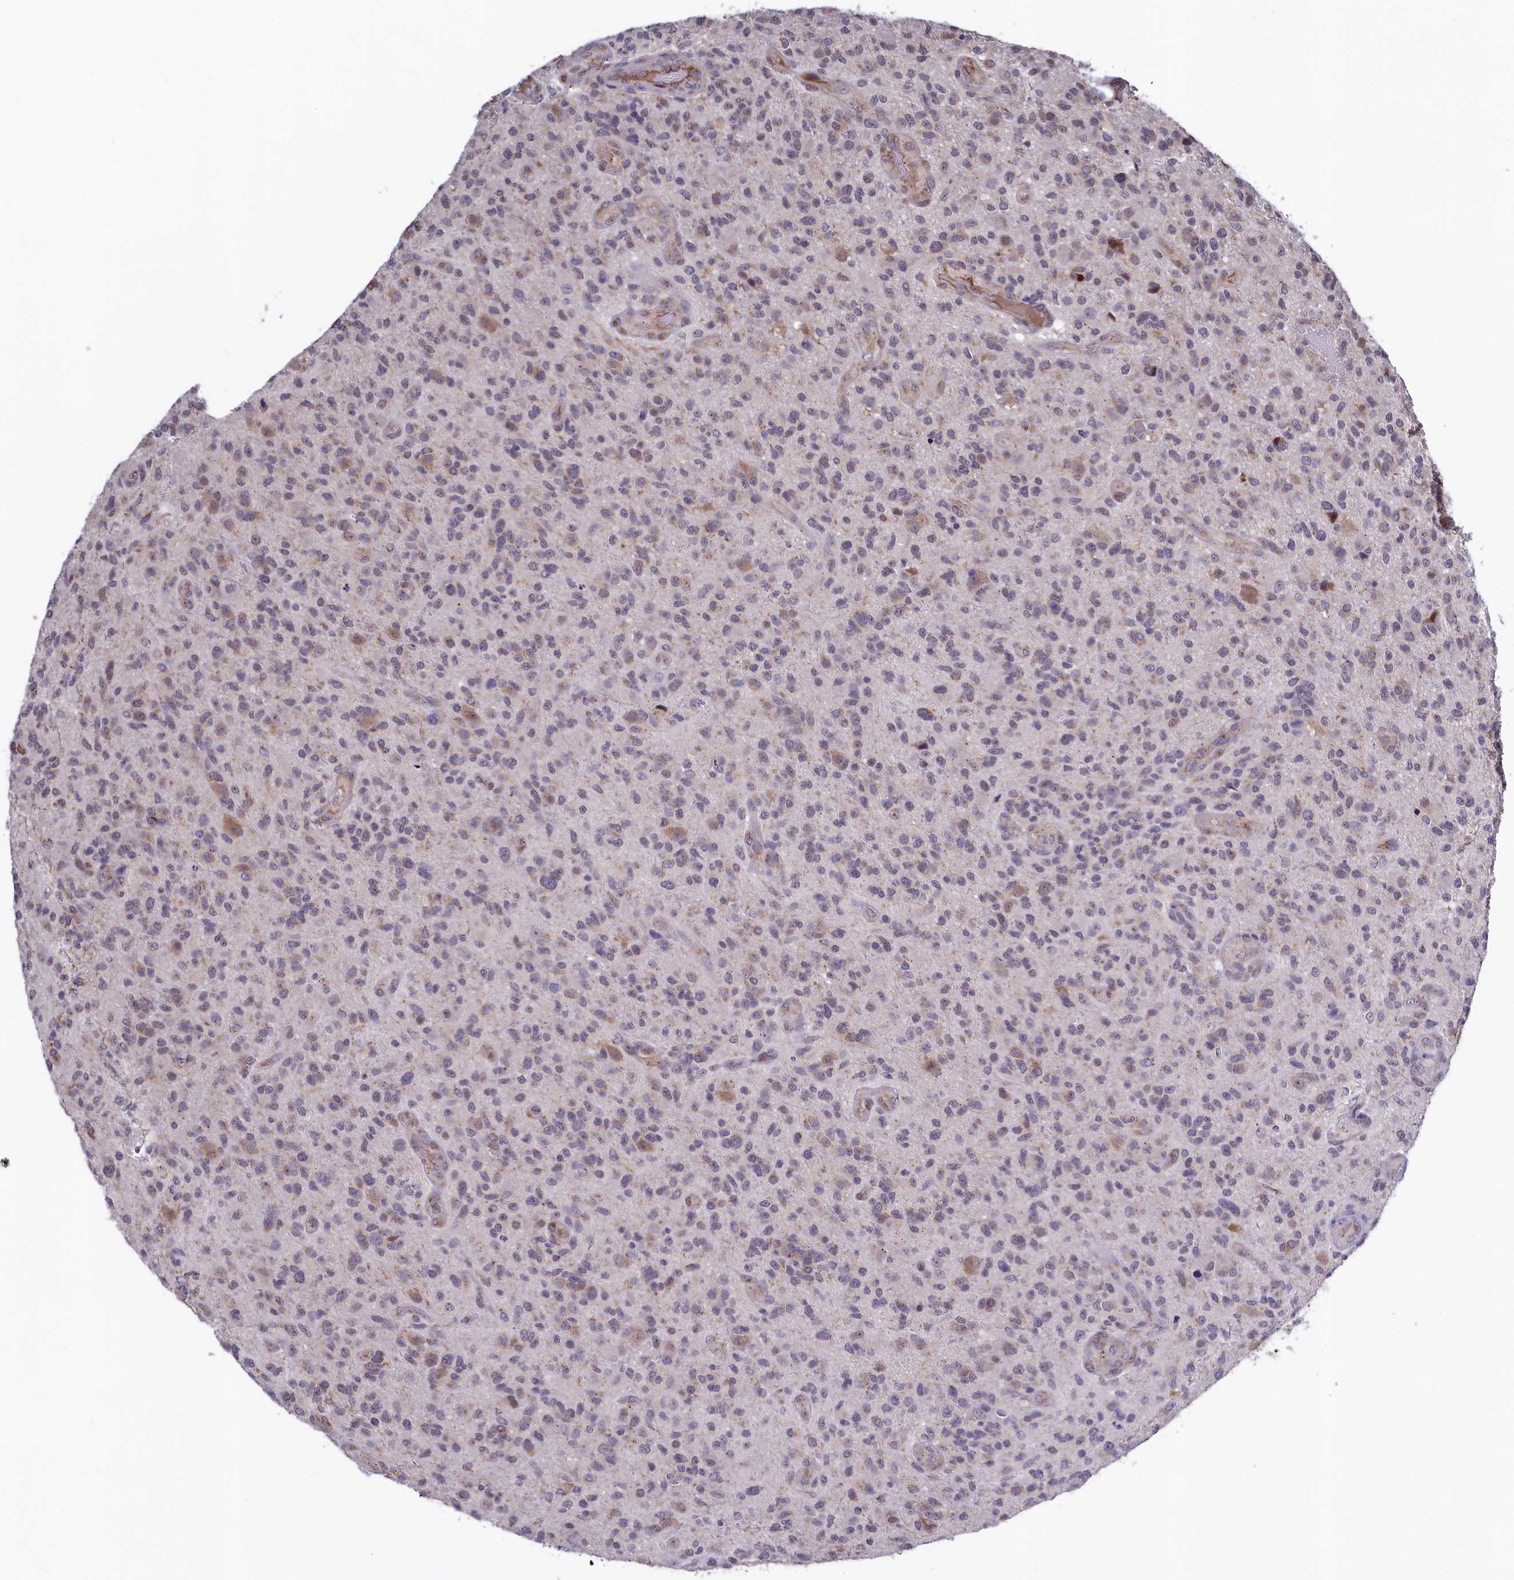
{"staining": {"intensity": "weak", "quantity": "<25%", "location": "cytoplasmic/membranous"}, "tissue": "glioma", "cell_type": "Tumor cells", "image_type": "cancer", "snomed": [{"axis": "morphology", "description": "Glioma, malignant, High grade"}, {"axis": "topography", "description": "Brain"}], "caption": "Tumor cells are negative for protein expression in human glioma.", "gene": "SEC24C", "patient": {"sex": "male", "age": 47}}